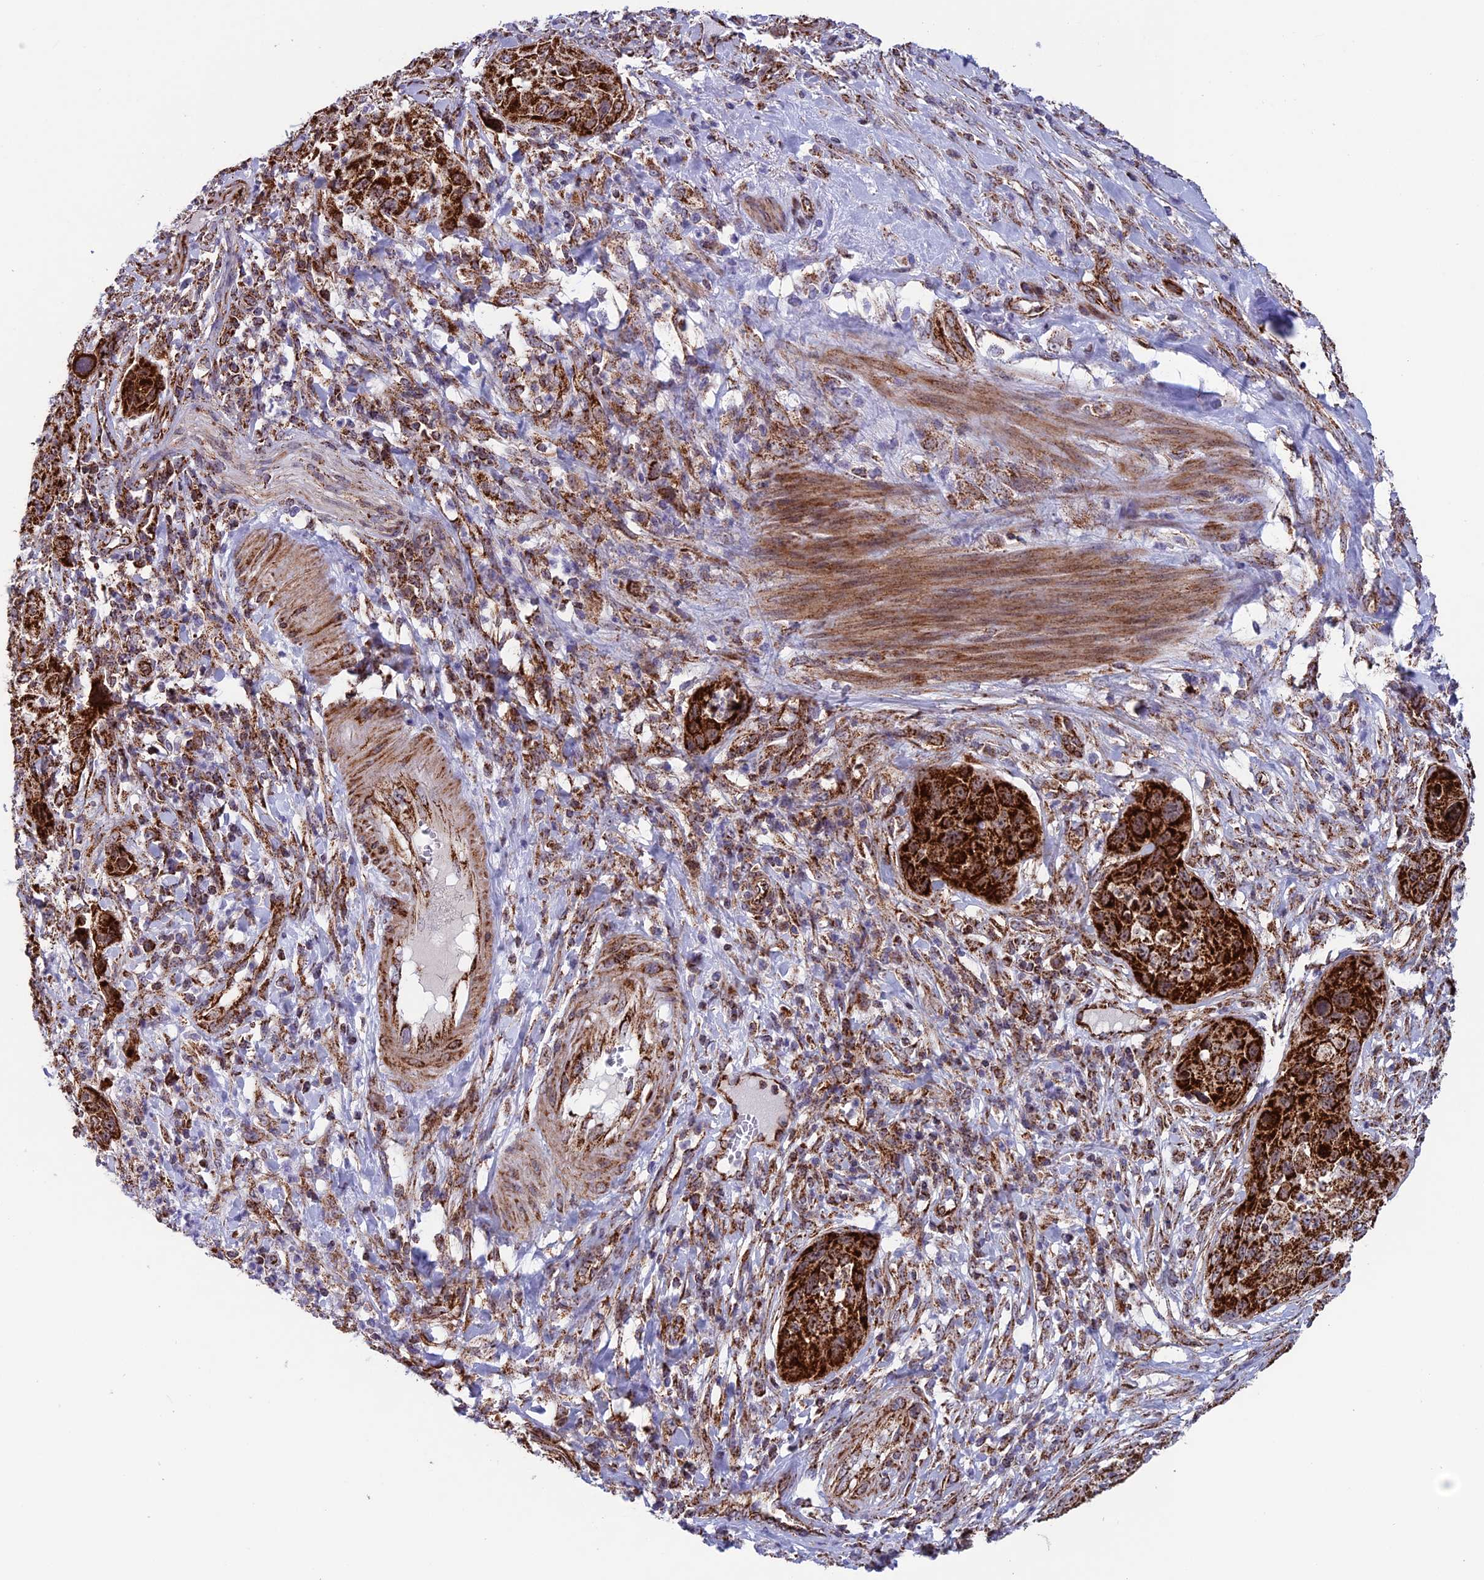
{"staining": {"intensity": "strong", "quantity": ">75%", "location": "cytoplasmic/membranous"}, "tissue": "cervical cancer", "cell_type": "Tumor cells", "image_type": "cancer", "snomed": [{"axis": "morphology", "description": "Squamous cell carcinoma, NOS"}, {"axis": "topography", "description": "Cervix"}], "caption": "This photomicrograph exhibits IHC staining of human cervical cancer, with high strong cytoplasmic/membranous positivity in approximately >75% of tumor cells.", "gene": "MRPS18B", "patient": {"sex": "female", "age": 42}}